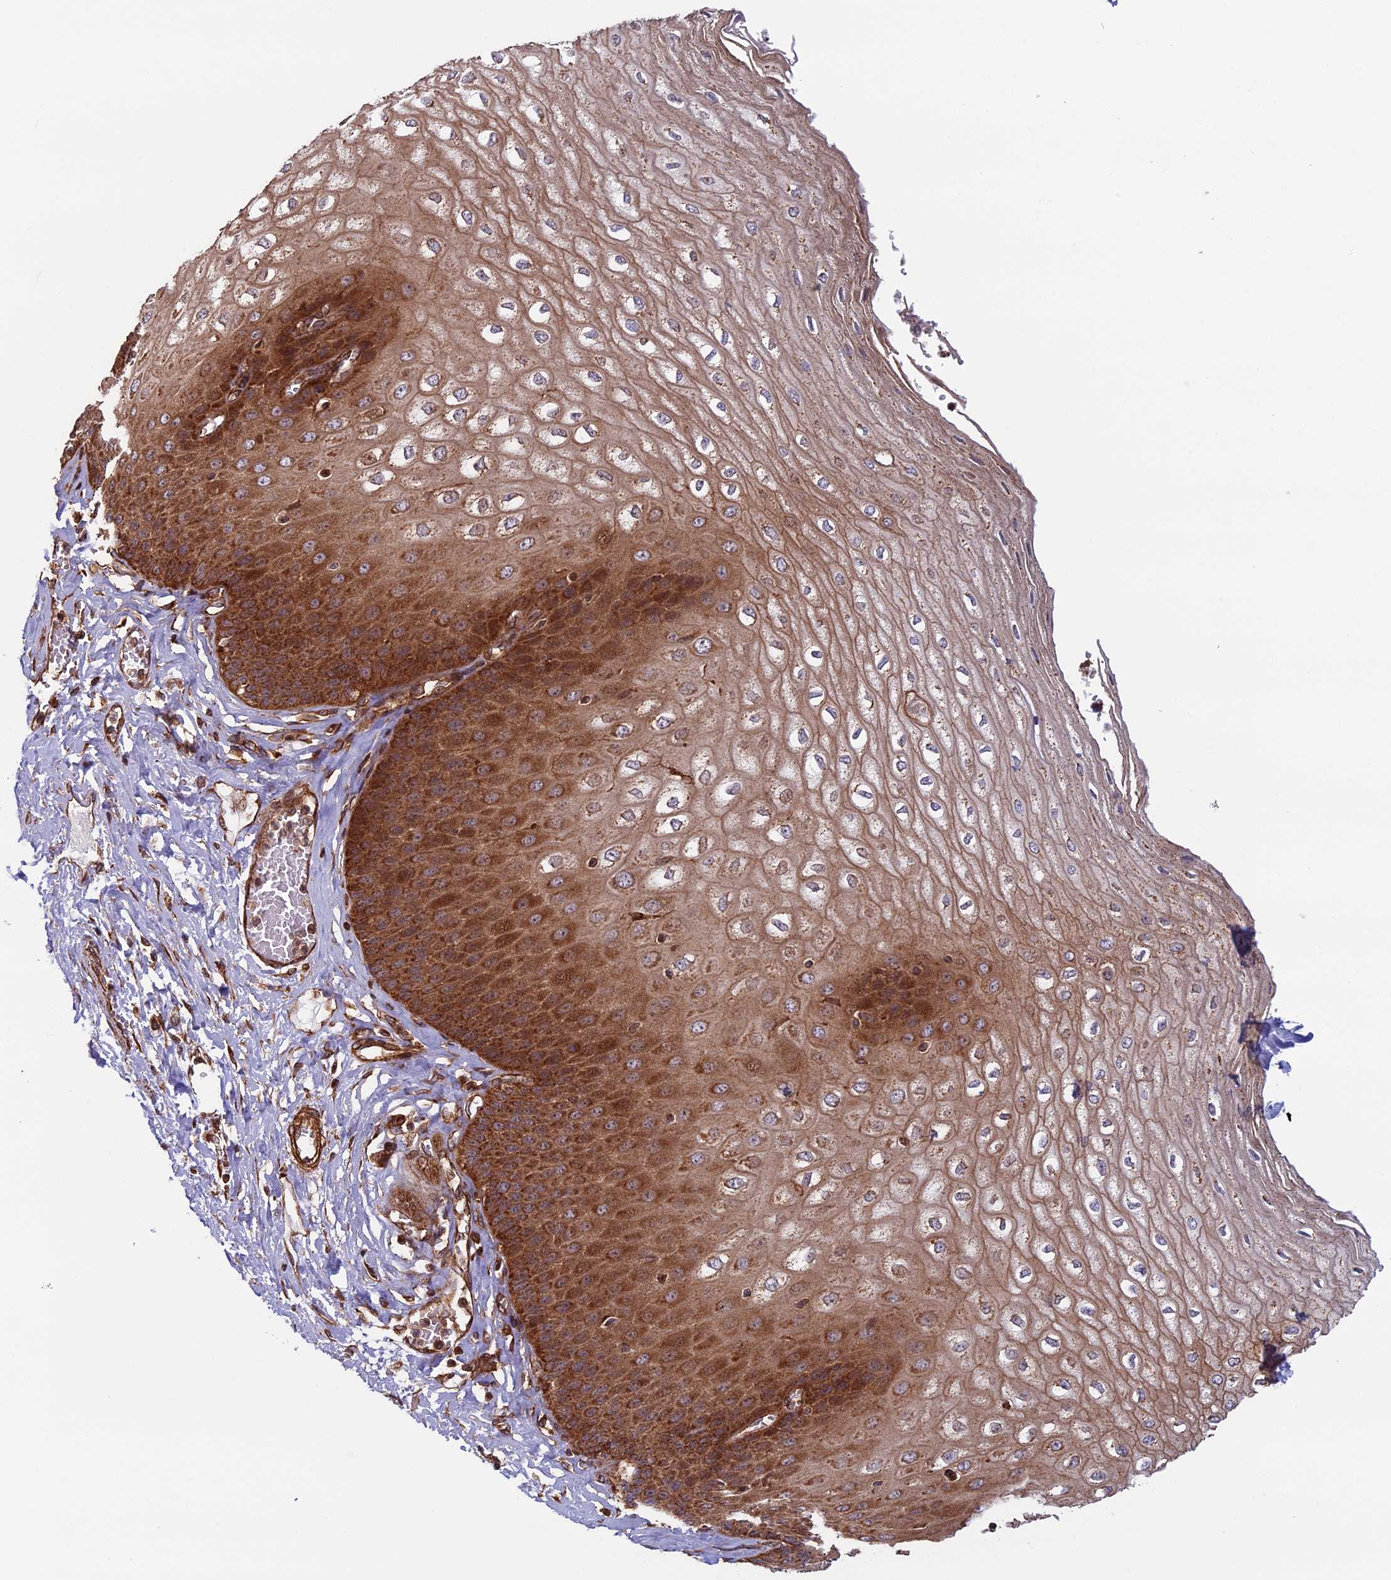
{"staining": {"intensity": "strong", "quantity": ">75%", "location": "cytoplasmic/membranous"}, "tissue": "esophagus", "cell_type": "Squamous epithelial cells", "image_type": "normal", "snomed": [{"axis": "morphology", "description": "Normal tissue, NOS"}, {"axis": "topography", "description": "Esophagus"}], "caption": "This photomicrograph exhibits immunohistochemistry (IHC) staining of unremarkable esophagus, with high strong cytoplasmic/membranous expression in about >75% of squamous epithelial cells.", "gene": "CCDC8", "patient": {"sex": "male", "age": 60}}